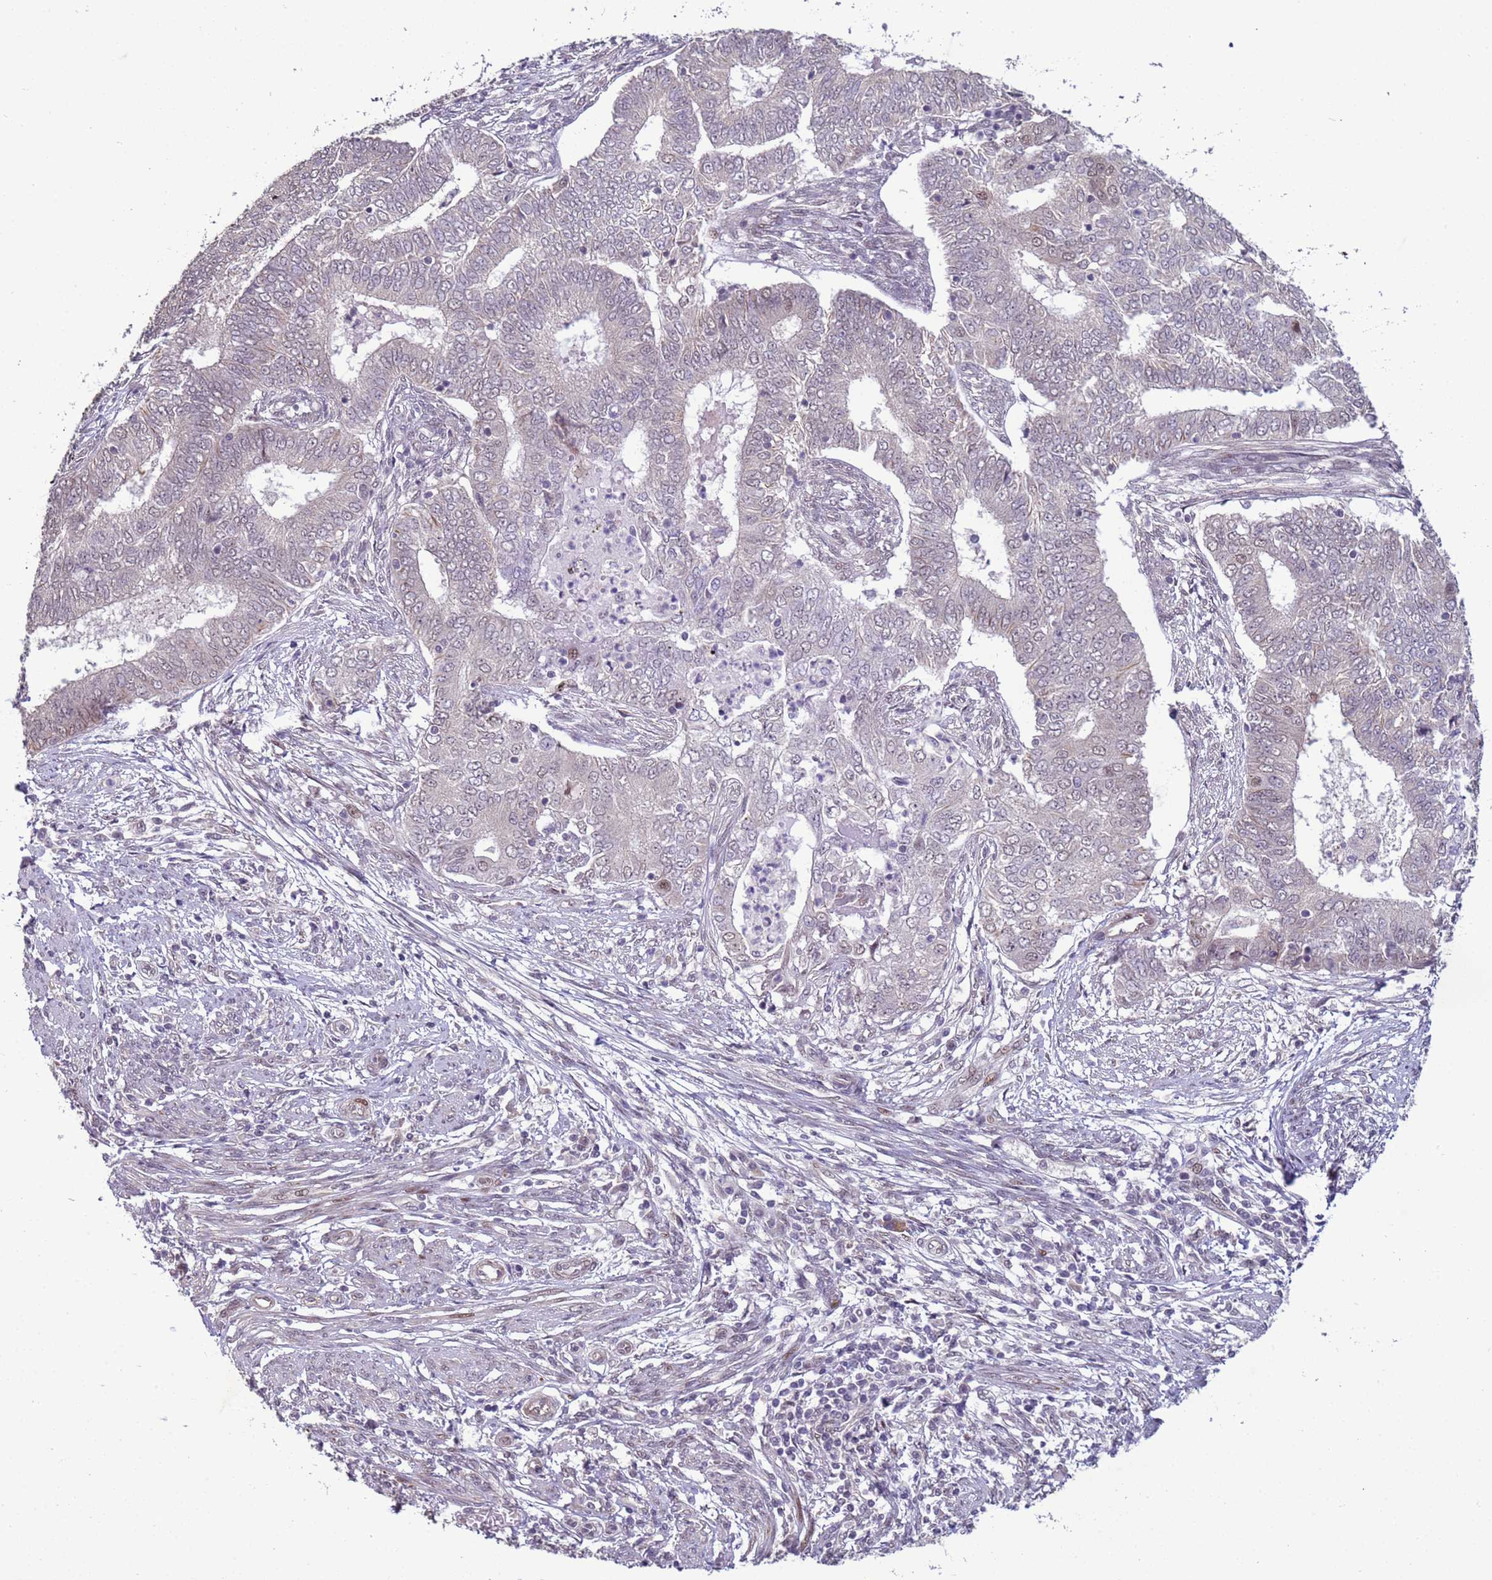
{"staining": {"intensity": "negative", "quantity": "none", "location": "none"}, "tissue": "endometrial cancer", "cell_type": "Tumor cells", "image_type": "cancer", "snomed": [{"axis": "morphology", "description": "Adenocarcinoma, NOS"}, {"axis": "topography", "description": "Endometrium"}], "caption": "IHC photomicrograph of endometrial adenocarcinoma stained for a protein (brown), which reveals no staining in tumor cells.", "gene": "SHC3", "patient": {"sex": "female", "age": 62}}